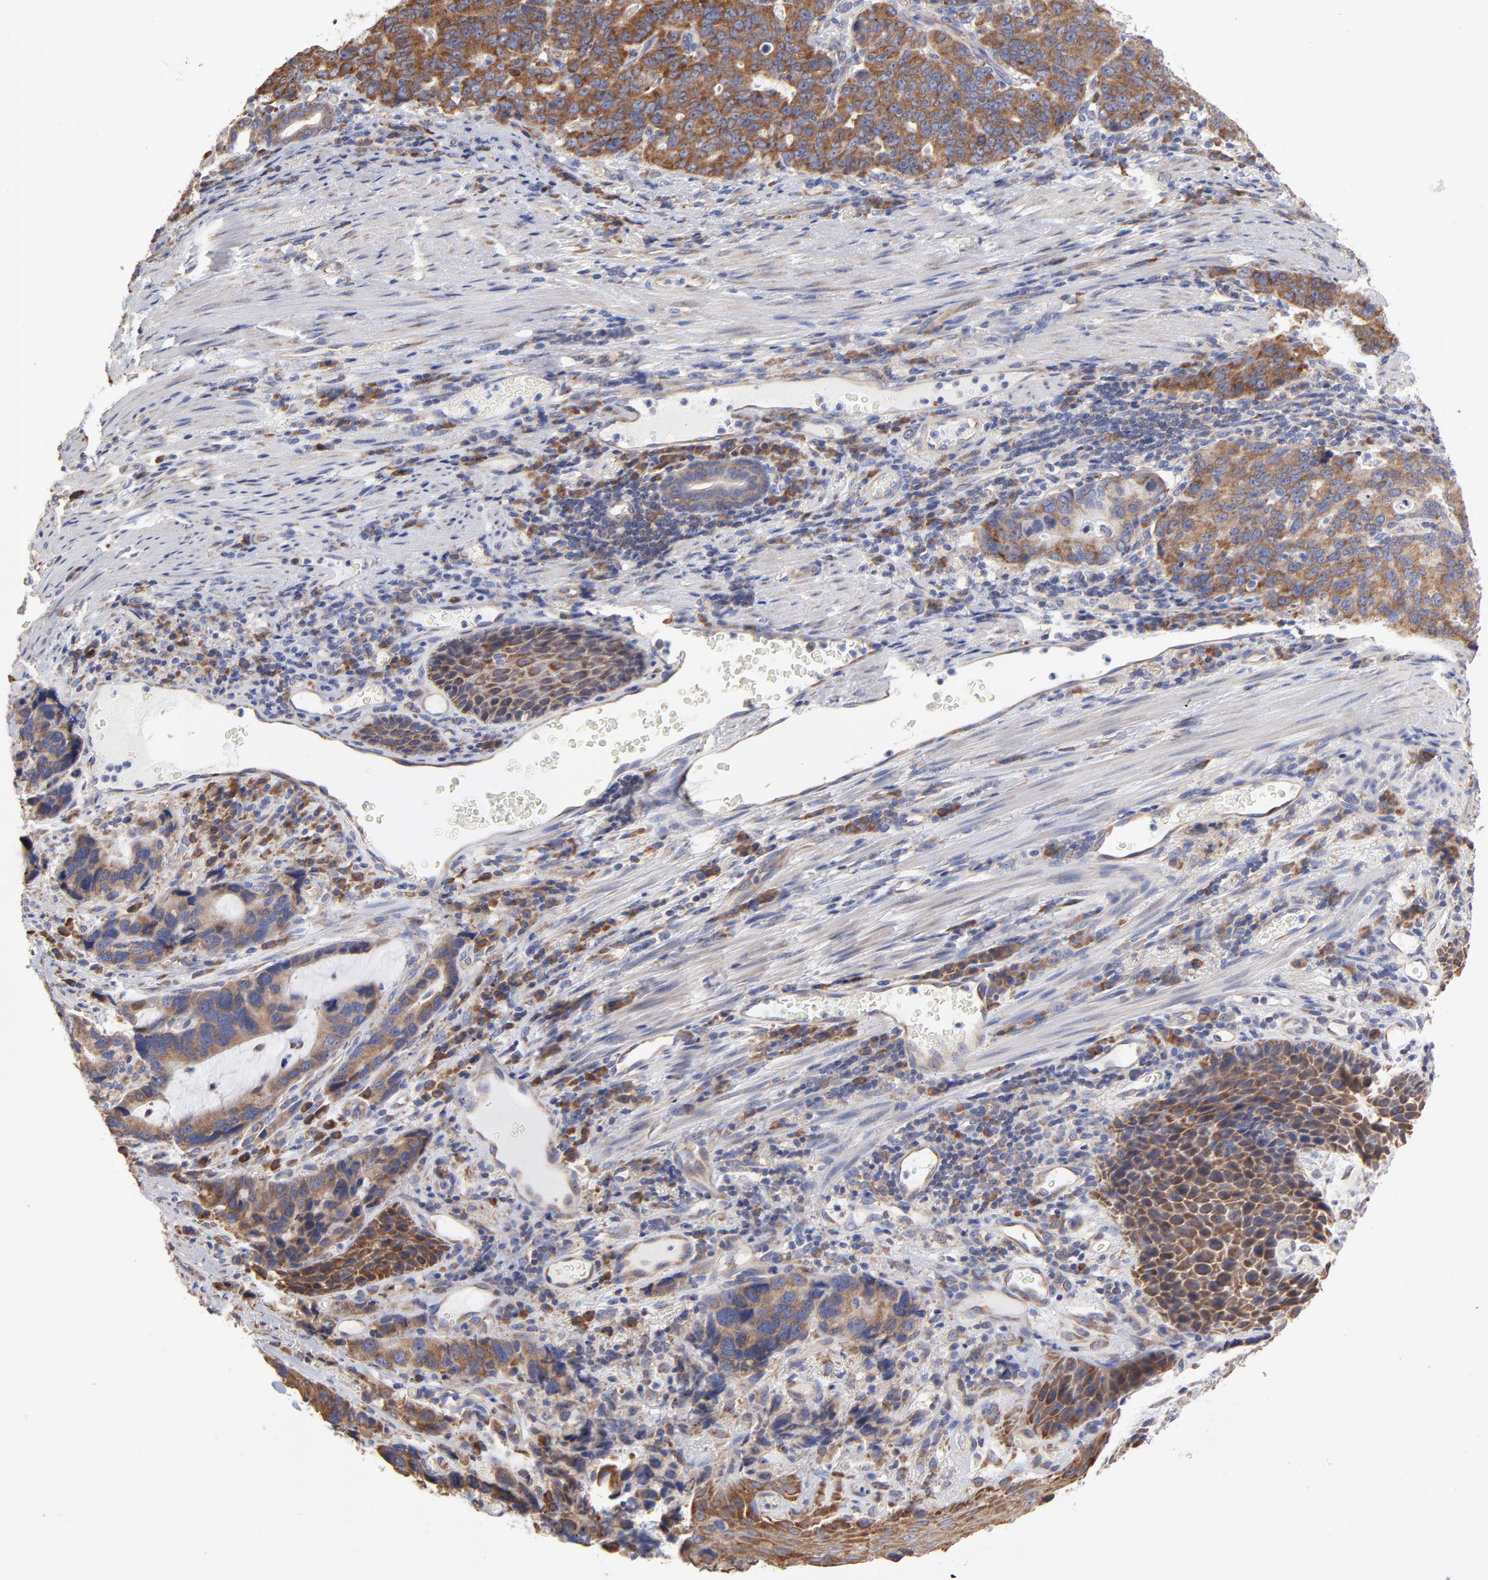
{"staining": {"intensity": "moderate", "quantity": ">75%", "location": "cytoplasmic/membranous"}, "tissue": "stomach cancer", "cell_type": "Tumor cells", "image_type": "cancer", "snomed": [{"axis": "morphology", "description": "Adenocarcinoma, NOS"}, {"axis": "topography", "description": "Esophagus"}, {"axis": "topography", "description": "Stomach"}], "caption": "Immunohistochemistry (IHC) photomicrograph of human stomach adenocarcinoma stained for a protein (brown), which demonstrates medium levels of moderate cytoplasmic/membranous expression in about >75% of tumor cells.", "gene": "RPL3", "patient": {"sex": "male", "age": 74}}